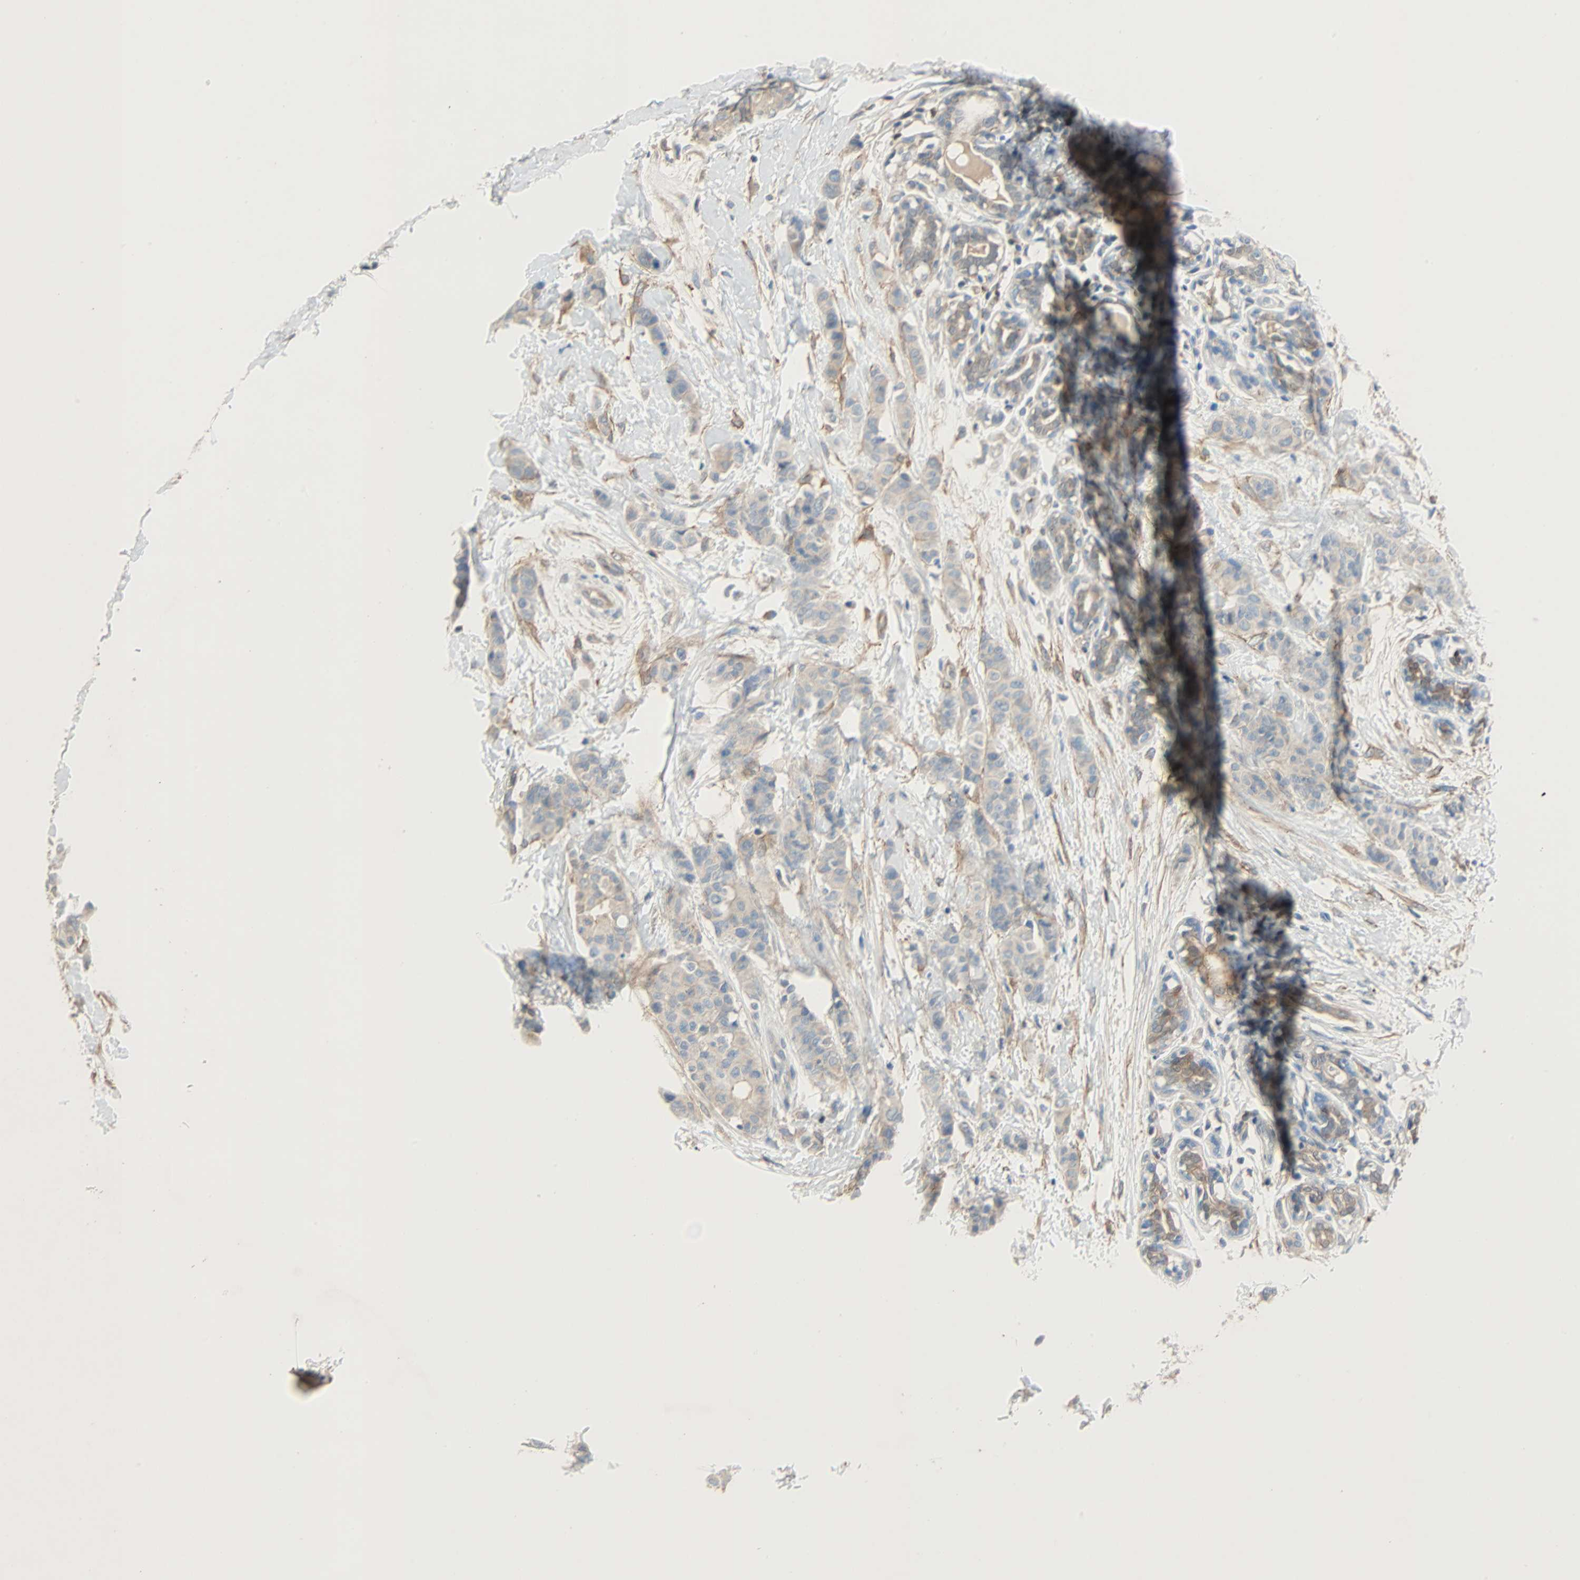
{"staining": {"intensity": "weak", "quantity": ">75%", "location": "cytoplasmic/membranous"}, "tissue": "breast cancer", "cell_type": "Tumor cells", "image_type": "cancer", "snomed": [{"axis": "morphology", "description": "Normal tissue, NOS"}, {"axis": "morphology", "description": "Duct carcinoma"}, {"axis": "topography", "description": "Breast"}], "caption": "High-magnification brightfield microscopy of breast cancer stained with DAB (3,3'-diaminobenzidine) (brown) and counterstained with hematoxylin (blue). tumor cells exhibit weak cytoplasmic/membranous expression is present in approximately>75% of cells. (DAB = brown stain, brightfield microscopy at high magnification).", "gene": "TNFRSF12A", "patient": {"sex": "female", "age": 40}}